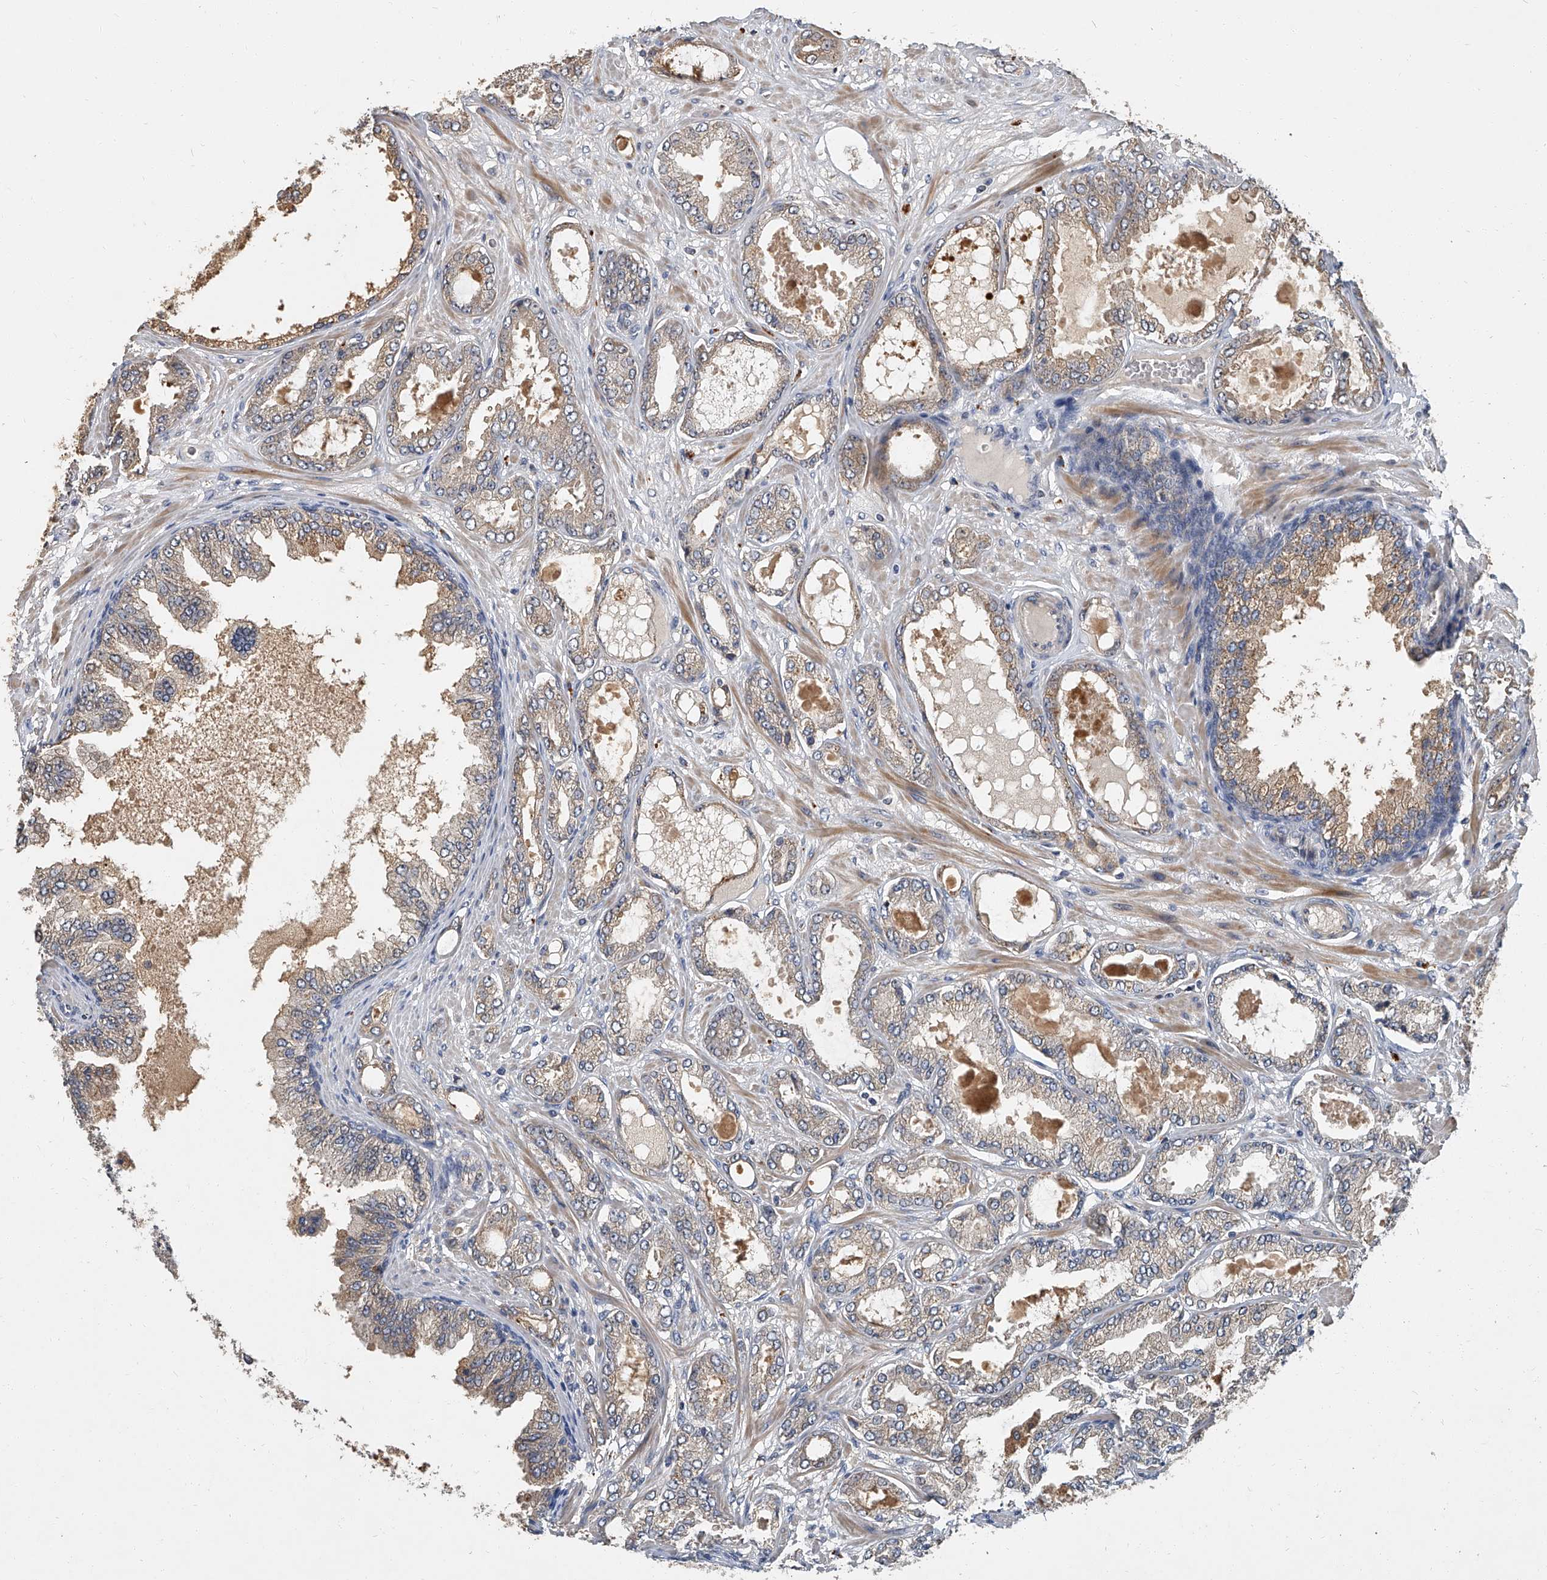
{"staining": {"intensity": "weak", "quantity": ">75%", "location": "cytoplasmic/membranous"}, "tissue": "prostate cancer", "cell_type": "Tumor cells", "image_type": "cancer", "snomed": [{"axis": "morphology", "description": "Adenocarcinoma, Low grade"}, {"axis": "topography", "description": "Prostate"}], "caption": "High-magnification brightfield microscopy of prostate cancer stained with DAB (brown) and counterstained with hematoxylin (blue). tumor cells exhibit weak cytoplasmic/membranous positivity is present in about>75% of cells.", "gene": "JAG2", "patient": {"sex": "male", "age": 63}}